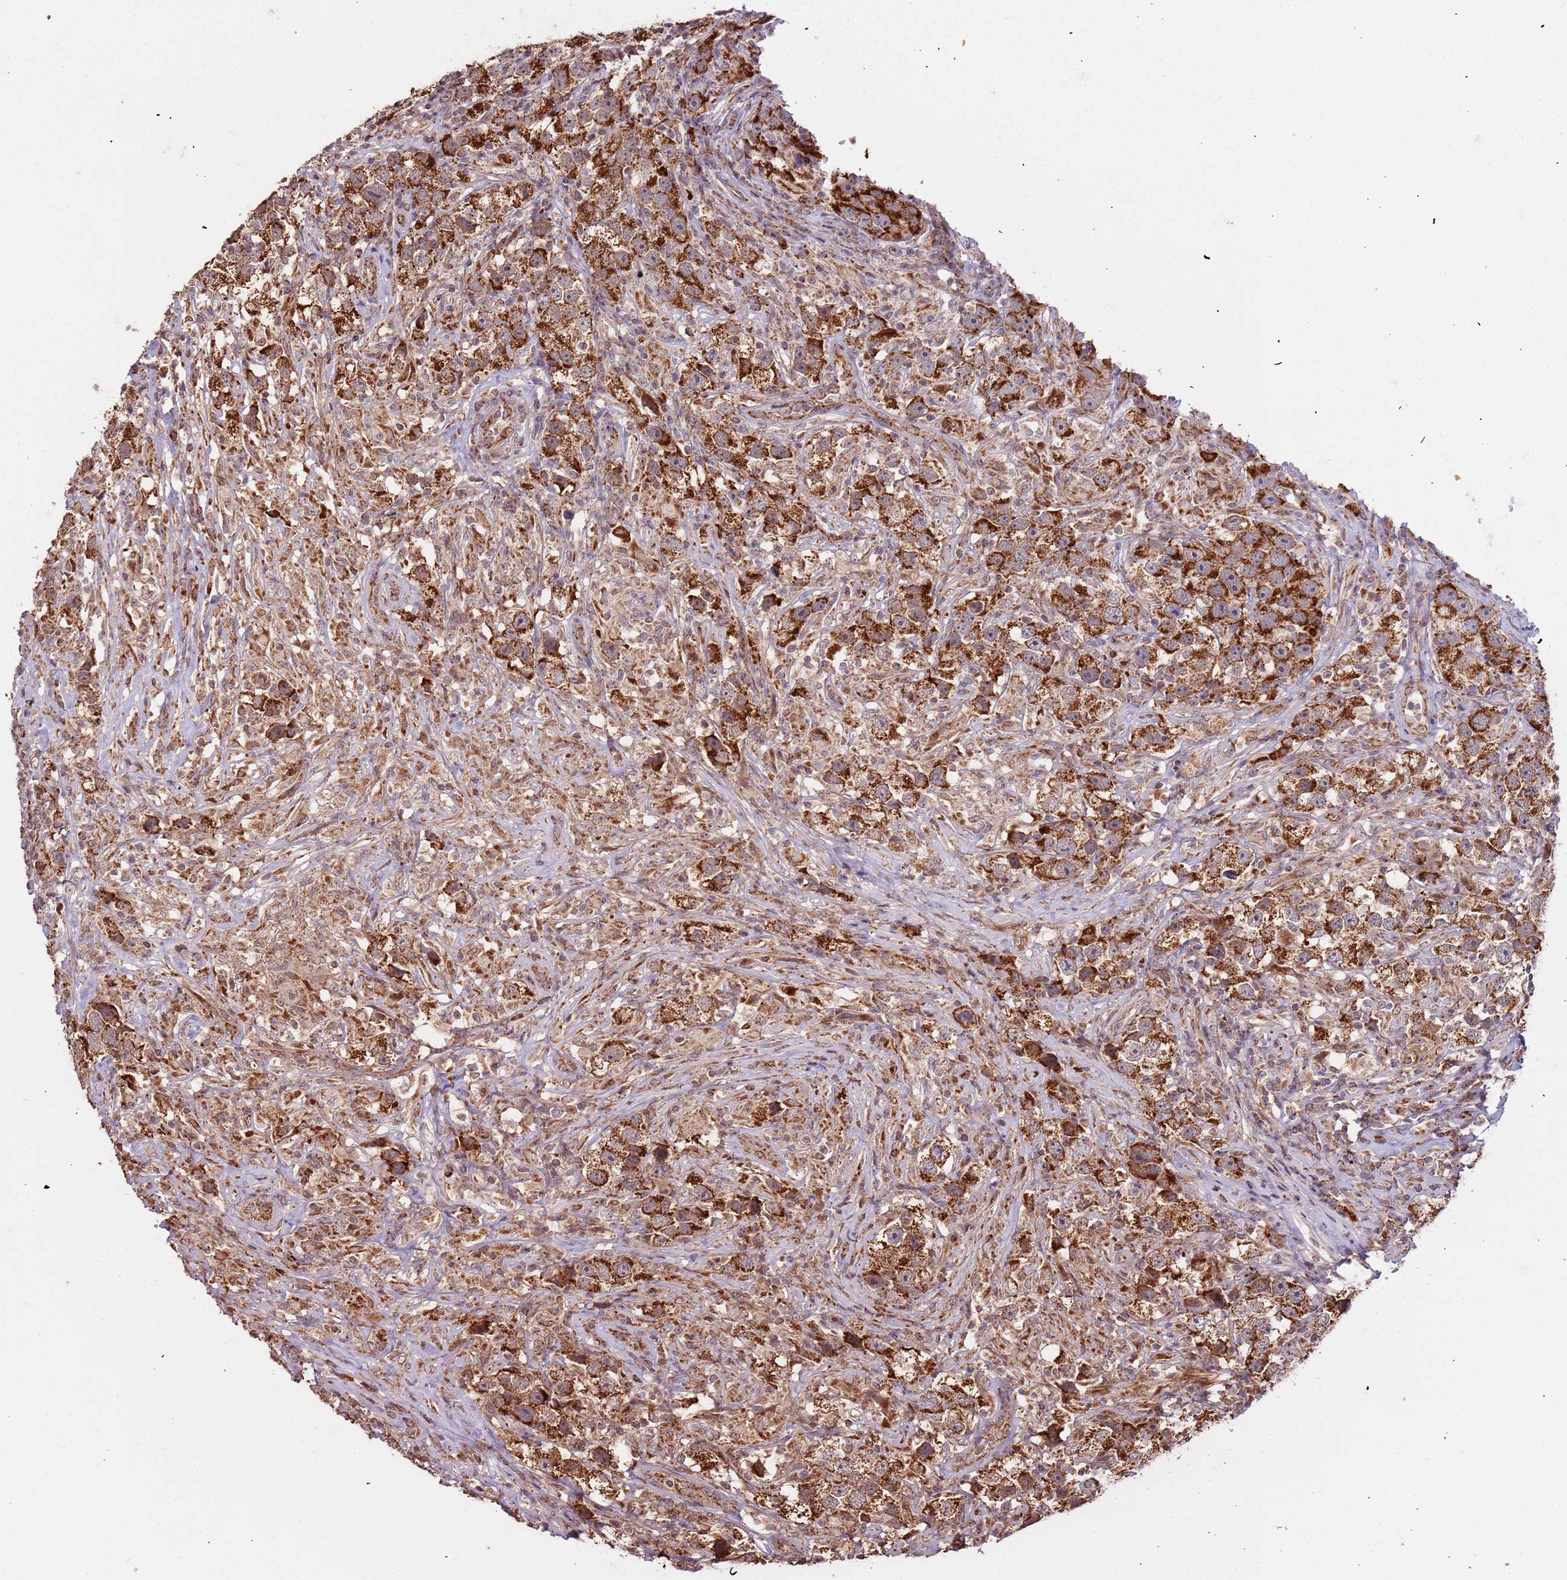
{"staining": {"intensity": "strong", "quantity": ">75%", "location": "cytoplasmic/membranous"}, "tissue": "testis cancer", "cell_type": "Tumor cells", "image_type": "cancer", "snomed": [{"axis": "morphology", "description": "Seminoma, NOS"}, {"axis": "topography", "description": "Testis"}], "caption": "A brown stain labels strong cytoplasmic/membranous positivity of a protein in seminoma (testis) tumor cells.", "gene": "IL17RD", "patient": {"sex": "male", "age": 49}}